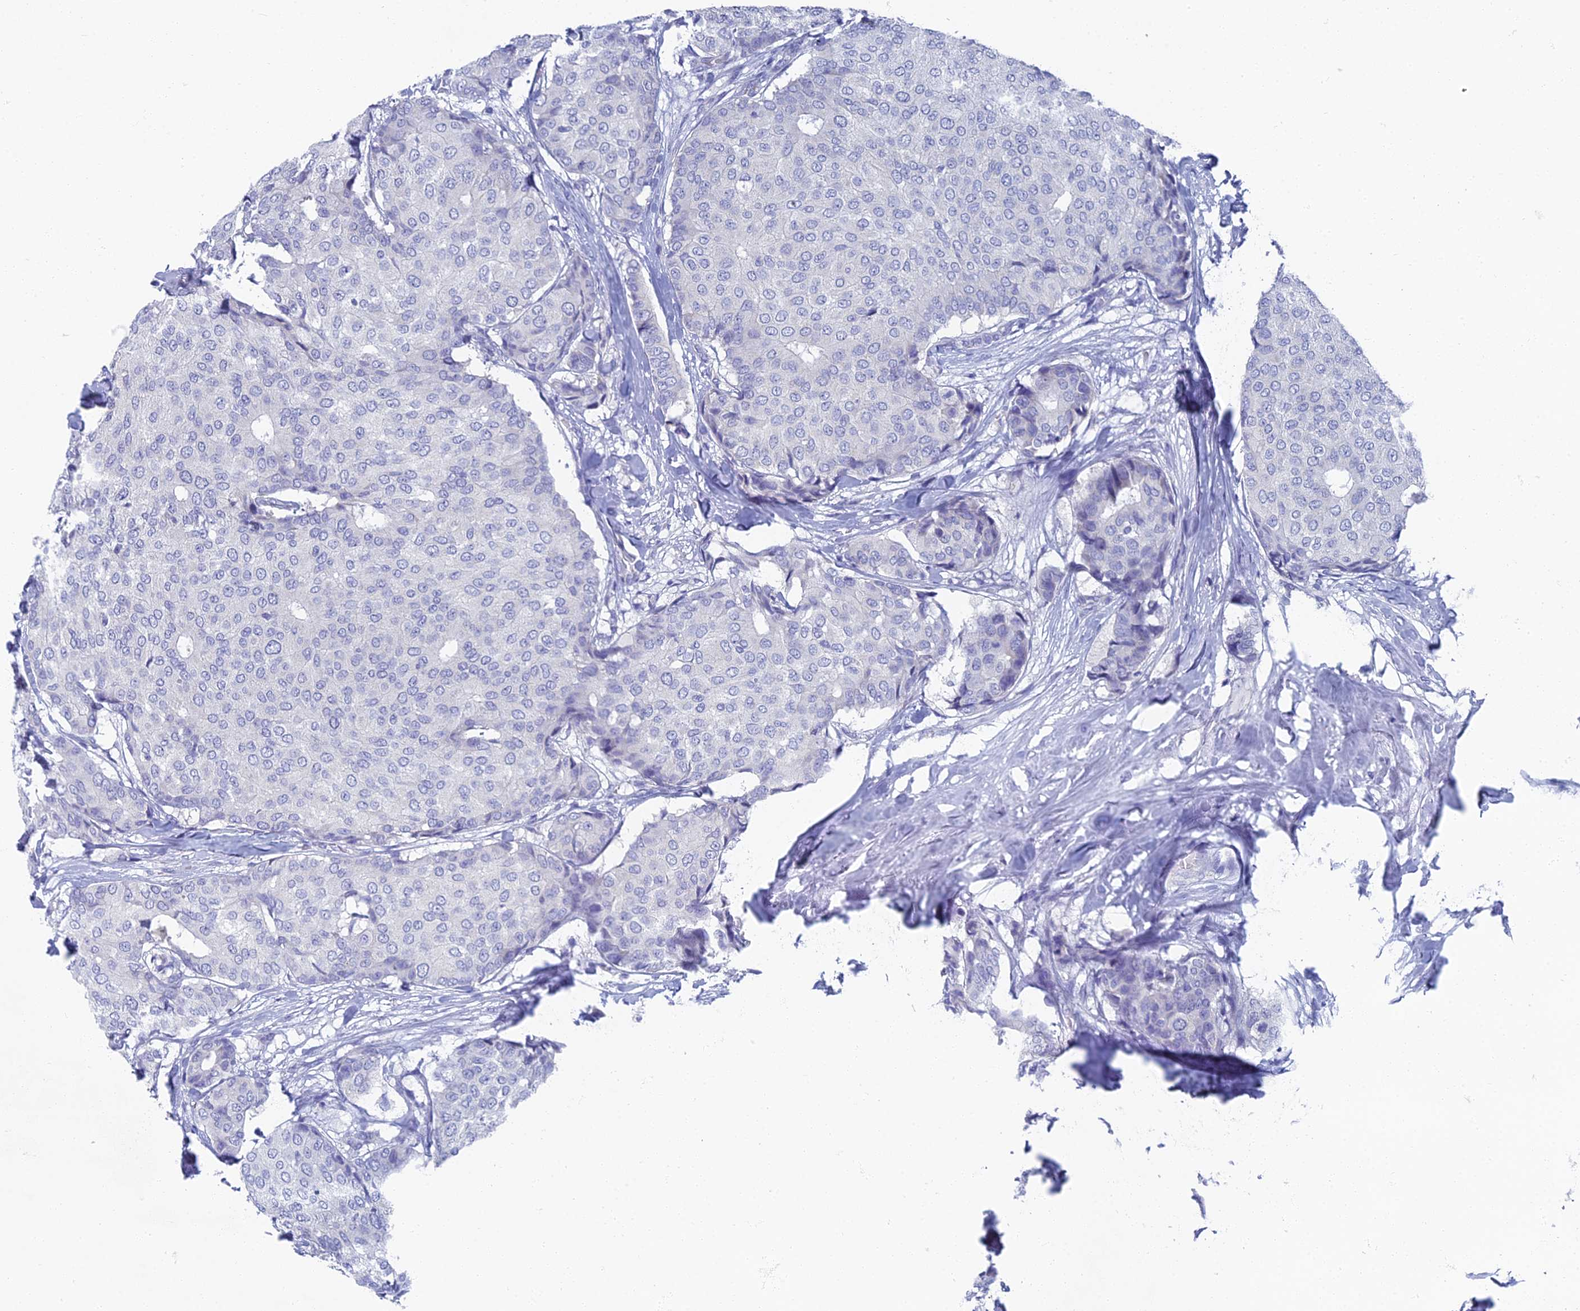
{"staining": {"intensity": "negative", "quantity": "none", "location": "none"}, "tissue": "breast cancer", "cell_type": "Tumor cells", "image_type": "cancer", "snomed": [{"axis": "morphology", "description": "Duct carcinoma"}, {"axis": "topography", "description": "Breast"}], "caption": "Tumor cells show no significant protein expression in breast cancer.", "gene": "SPIN4", "patient": {"sex": "female", "age": 75}}